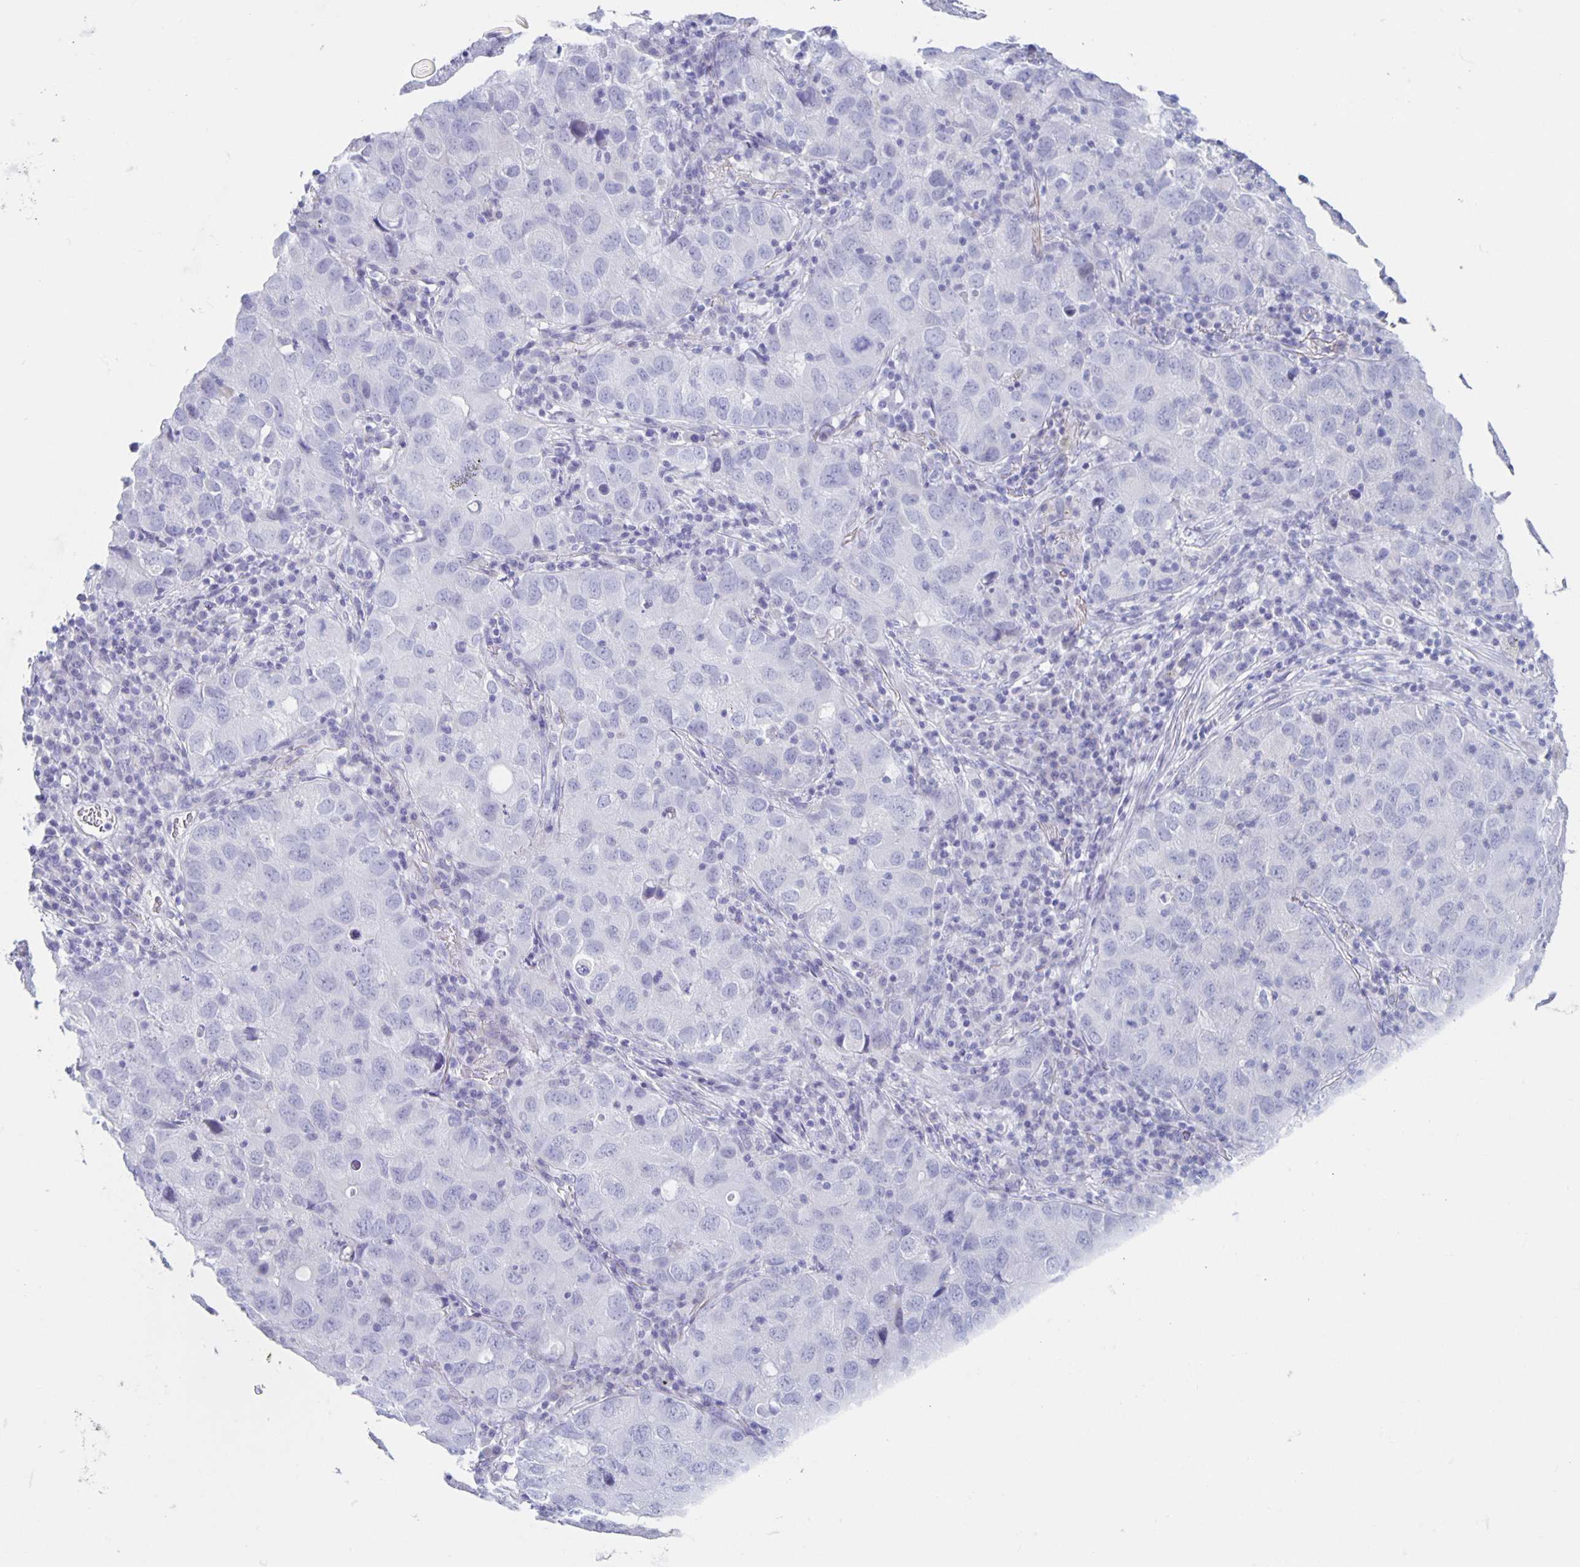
{"staining": {"intensity": "negative", "quantity": "none", "location": "none"}, "tissue": "lung cancer", "cell_type": "Tumor cells", "image_type": "cancer", "snomed": [{"axis": "morphology", "description": "Normal morphology"}, {"axis": "morphology", "description": "Adenocarcinoma, NOS"}, {"axis": "topography", "description": "Lymph node"}, {"axis": "topography", "description": "Lung"}], "caption": "Histopathology image shows no protein expression in tumor cells of lung cancer tissue. The staining was performed using DAB to visualize the protein expression in brown, while the nuclei were stained in blue with hematoxylin (Magnification: 20x).", "gene": "CT45A5", "patient": {"sex": "female", "age": 51}}